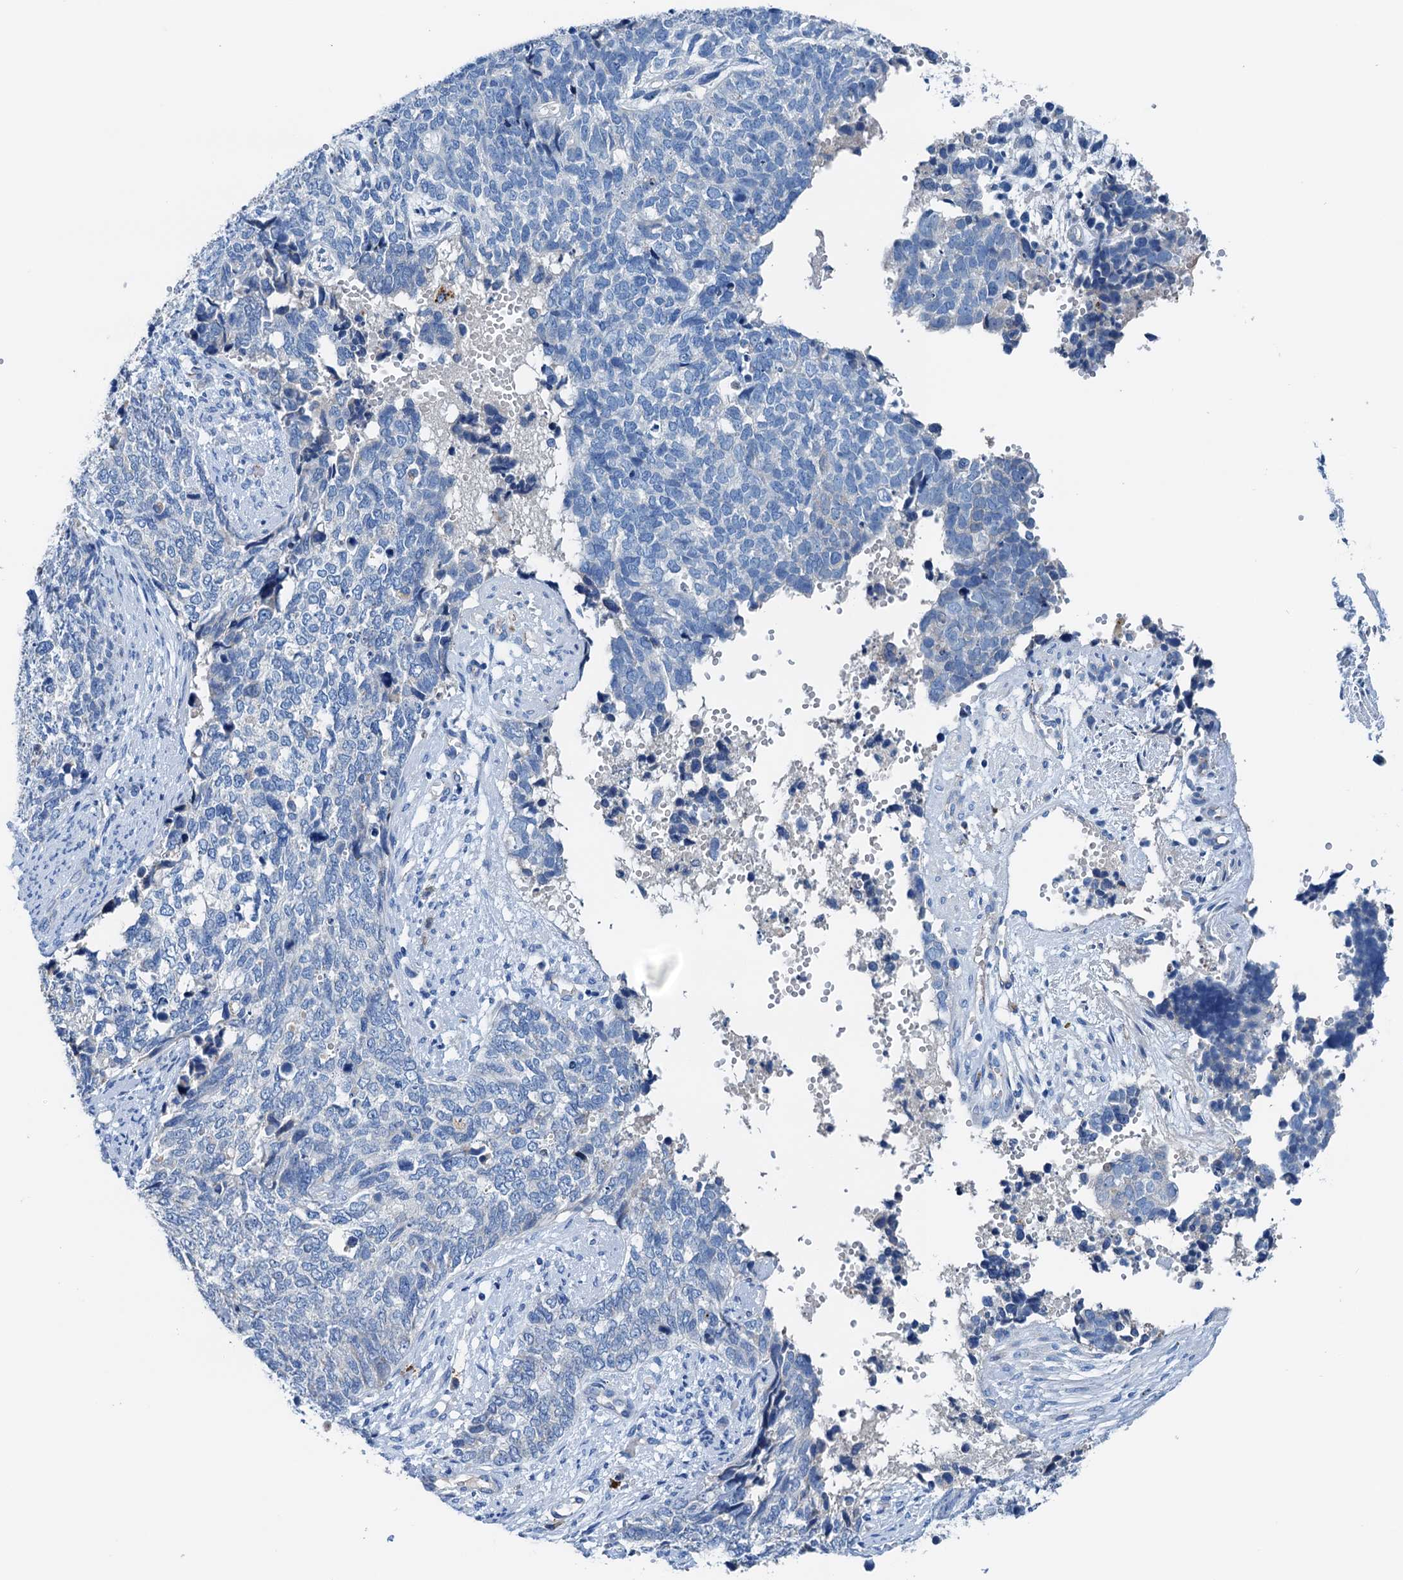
{"staining": {"intensity": "negative", "quantity": "none", "location": "none"}, "tissue": "cervical cancer", "cell_type": "Tumor cells", "image_type": "cancer", "snomed": [{"axis": "morphology", "description": "Squamous cell carcinoma, NOS"}, {"axis": "topography", "description": "Cervix"}], "caption": "DAB immunohistochemical staining of human squamous cell carcinoma (cervical) shows no significant positivity in tumor cells.", "gene": "C1QTNF4", "patient": {"sex": "female", "age": 63}}